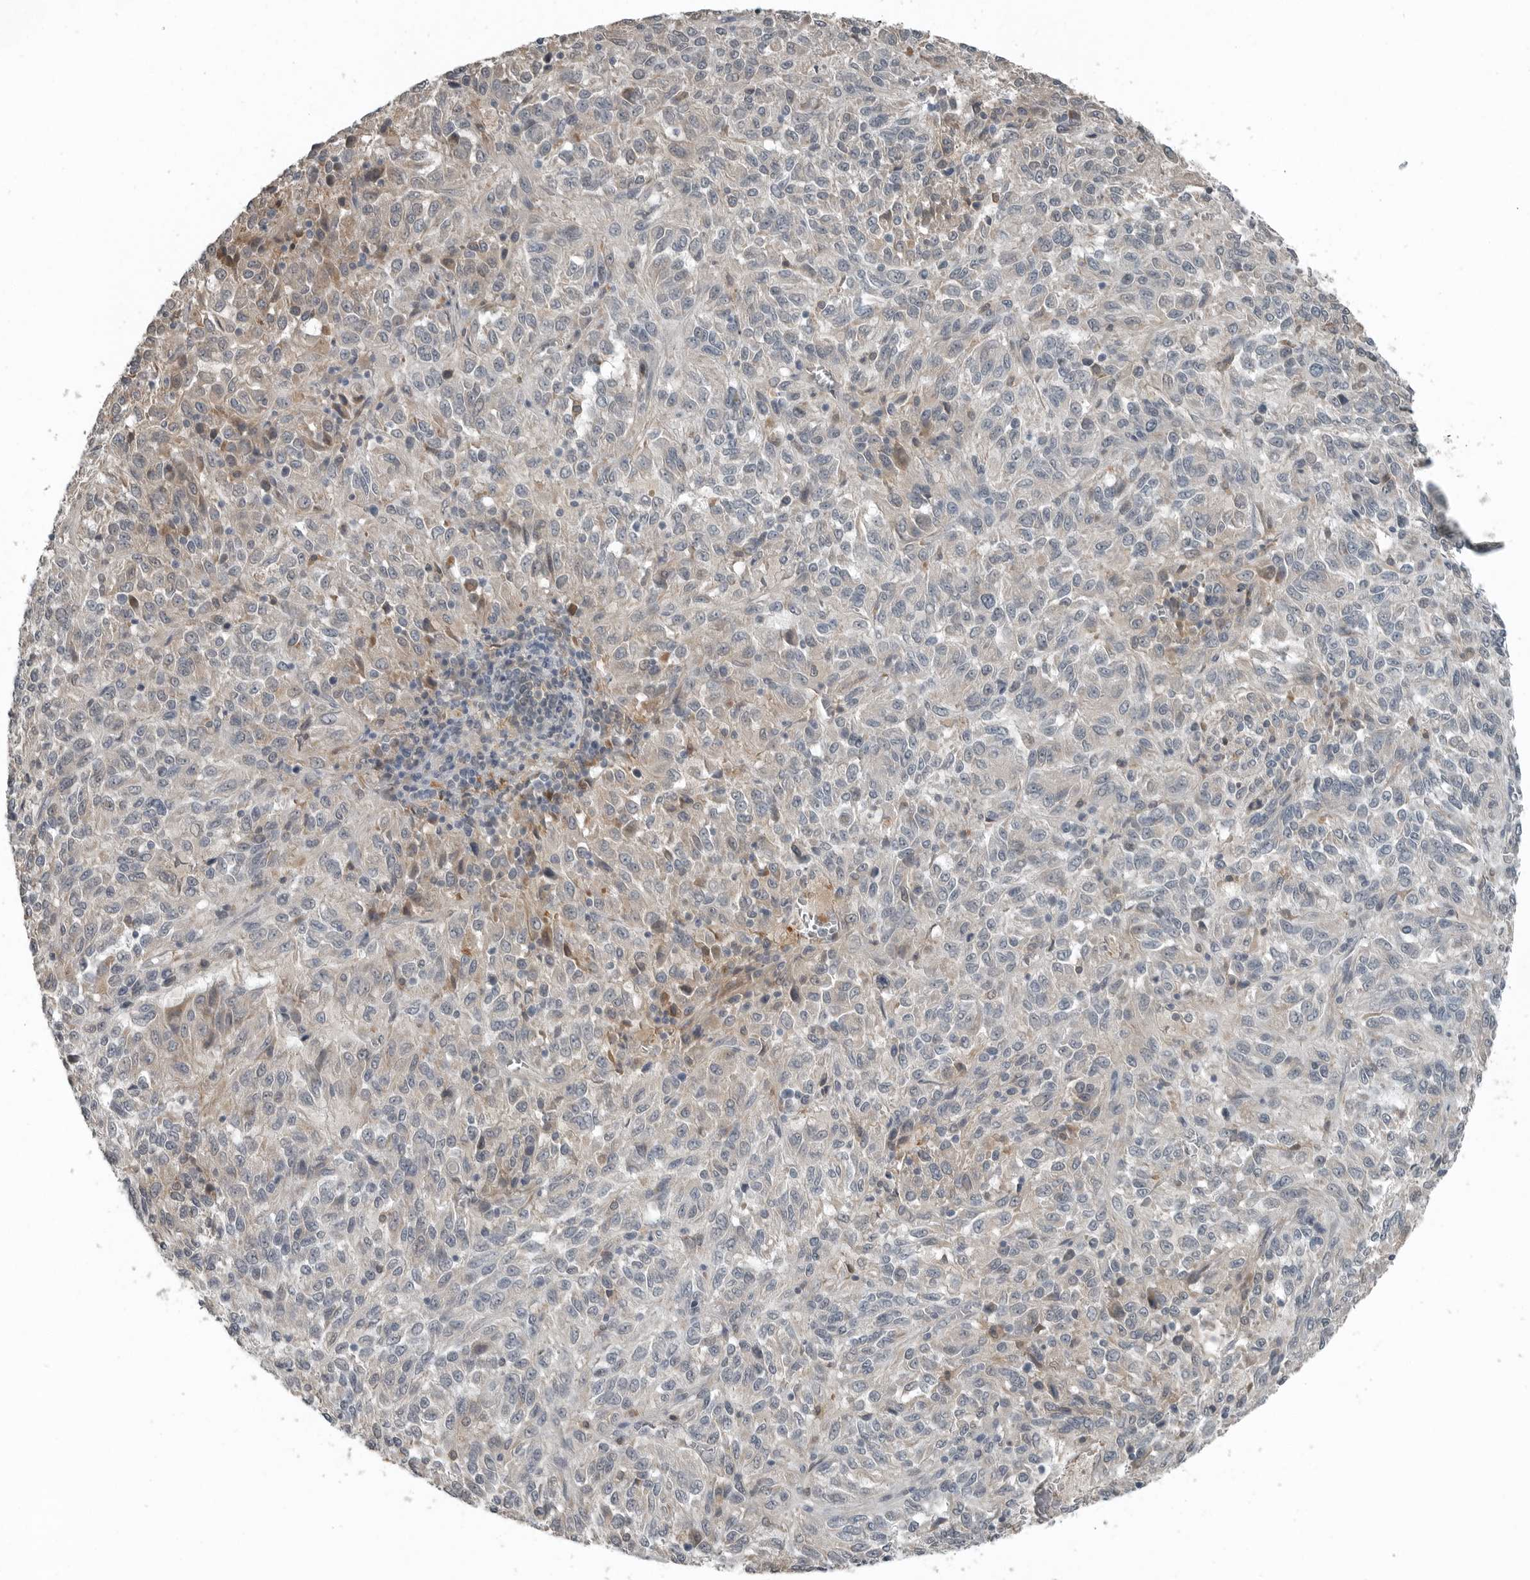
{"staining": {"intensity": "negative", "quantity": "none", "location": "none"}, "tissue": "melanoma", "cell_type": "Tumor cells", "image_type": "cancer", "snomed": [{"axis": "morphology", "description": "Malignant melanoma, Metastatic site"}, {"axis": "topography", "description": "Lung"}], "caption": "This photomicrograph is of melanoma stained with immunohistochemistry (IHC) to label a protein in brown with the nuclei are counter-stained blue. There is no expression in tumor cells. Nuclei are stained in blue.", "gene": "KYAT1", "patient": {"sex": "male", "age": 64}}